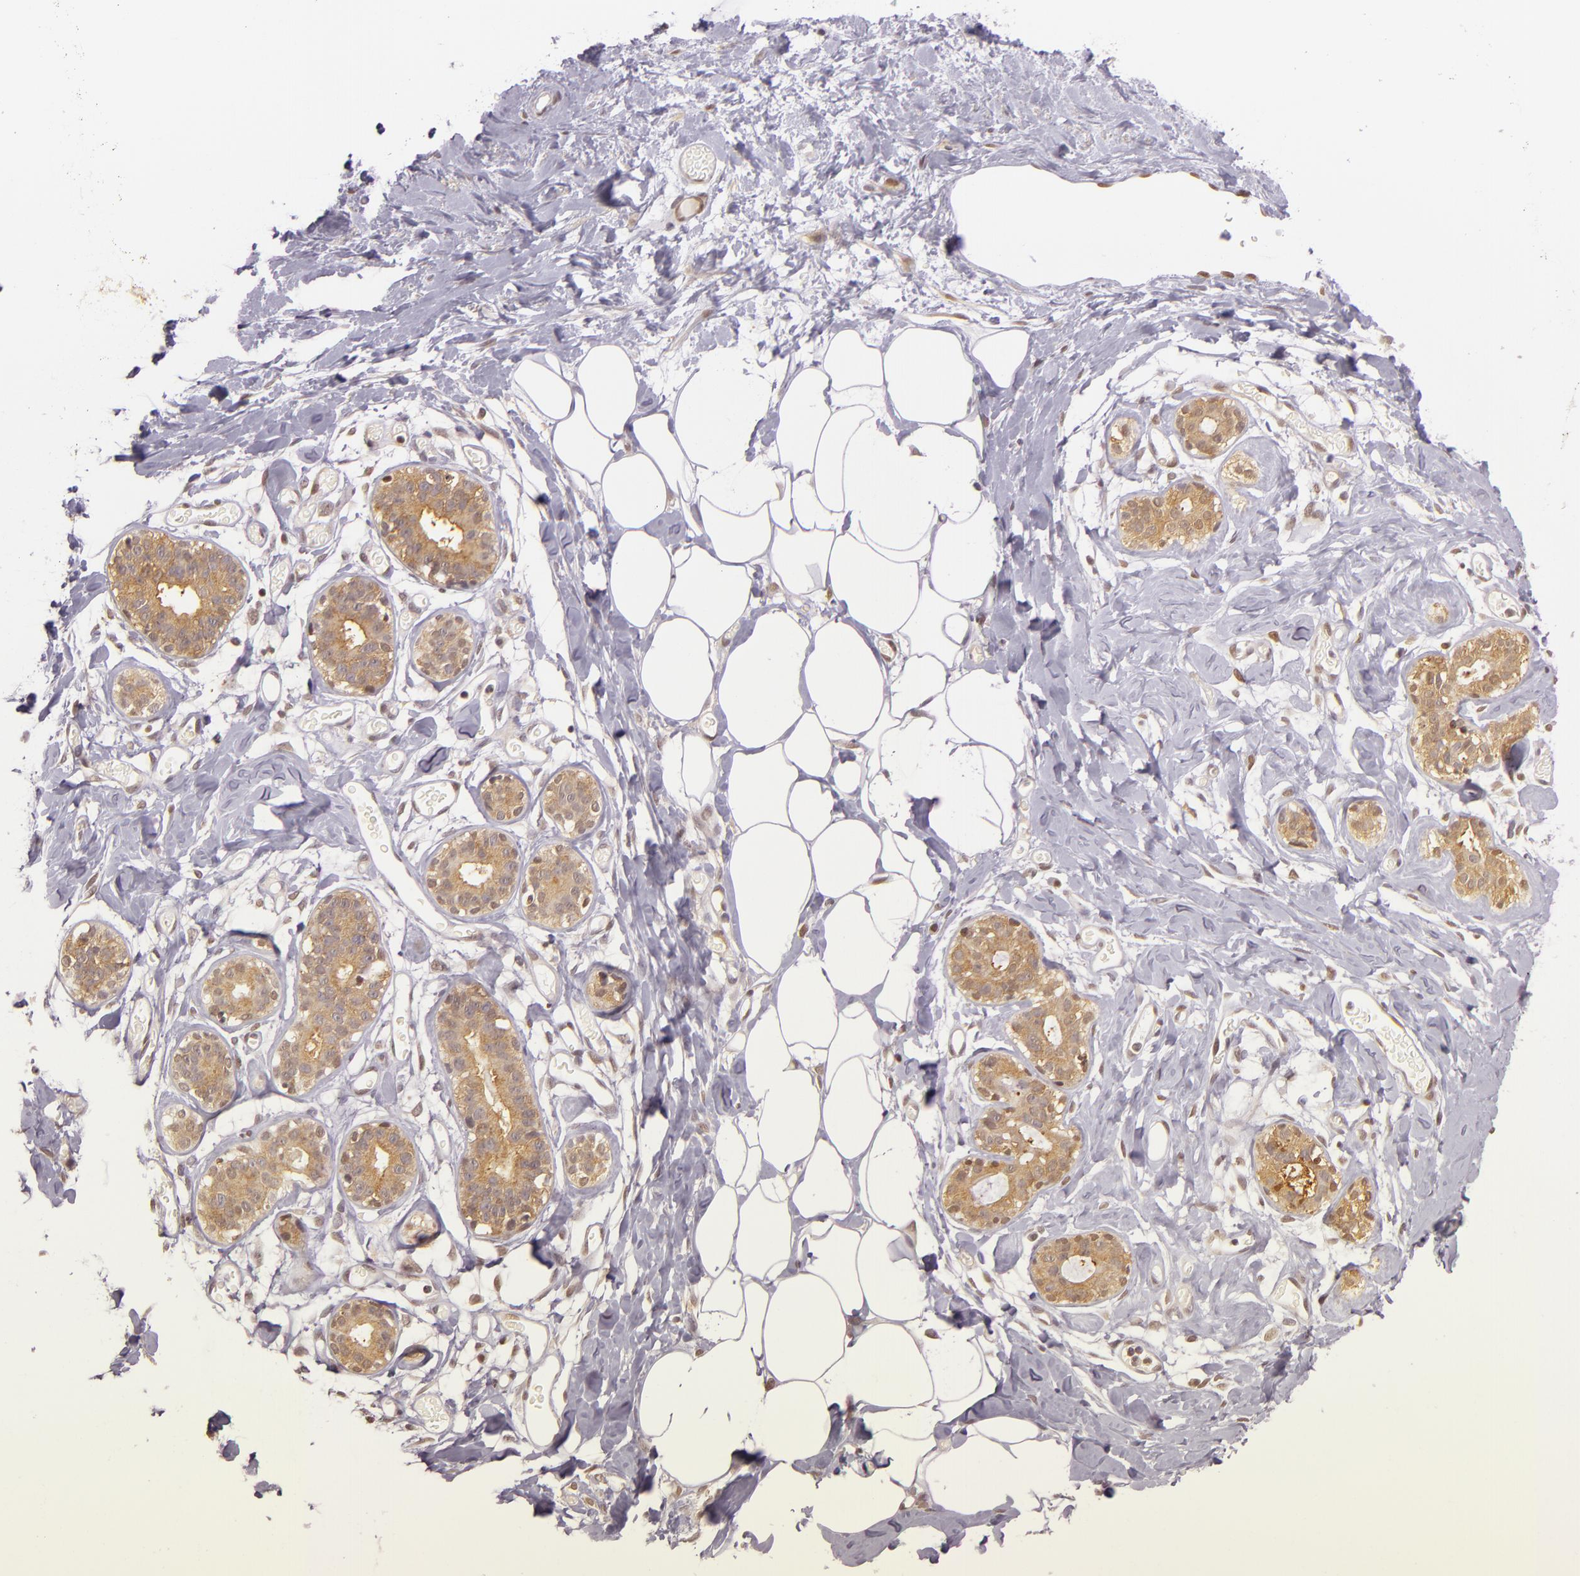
{"staining": {"intensity": "moderate", "quantity": "25%-75%", "location": "nuclear"}, "tissue": "breast", "cell_type": "Adipocytes", "image_type": "normal", "snomed": [{"axis": "morphology", "description": "Normal tissue, NOS"}, {"axis": "topography", "description": "Breast"}], "caption": "Moderate nuclear expression is present in about 25%-75% of adipocytes in unremarkable breast.", "gene": "ENSG00000290315", "patient": {"sex": "female", "age": 23}}